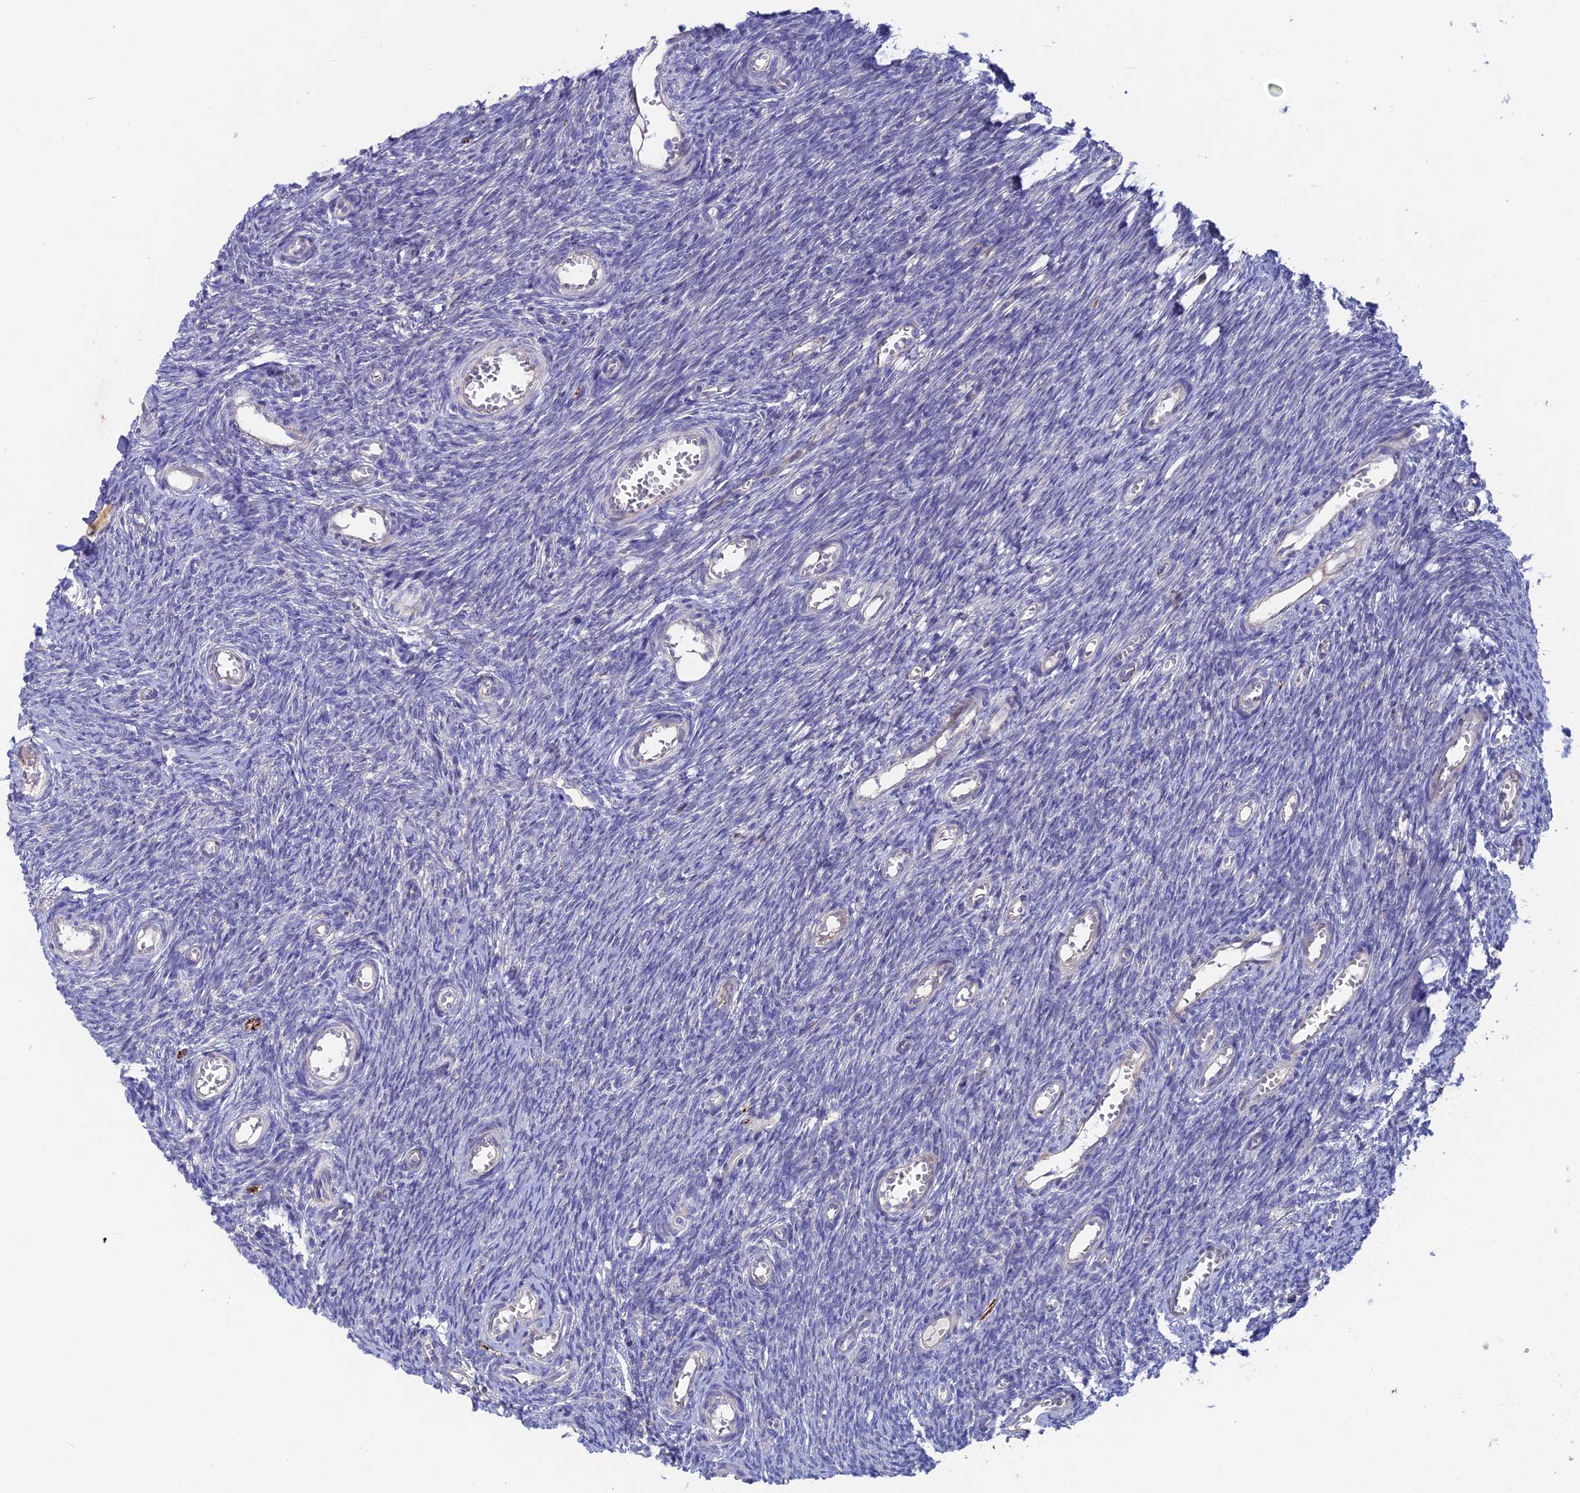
{"staining": {"intensity": "negative", "quantity": "none", "location": "none"}, "tissue": "ovary", "cell_type": "Follicle cells", "image_type": "normal", "snomed": [{"axis": "morphology", "description": "Normal tissue, NOS"}, {"axis": "topography", "description": "Ovary"}], "caption": "Follicle cells are negative for protein expression in normal human ovary. (DAB (3,3'-diaminobenzidine) immunohistochemistry (IHC), high magnification).", "gene": "TENT4B", "patient": {"sex": "female", "age": 44}}